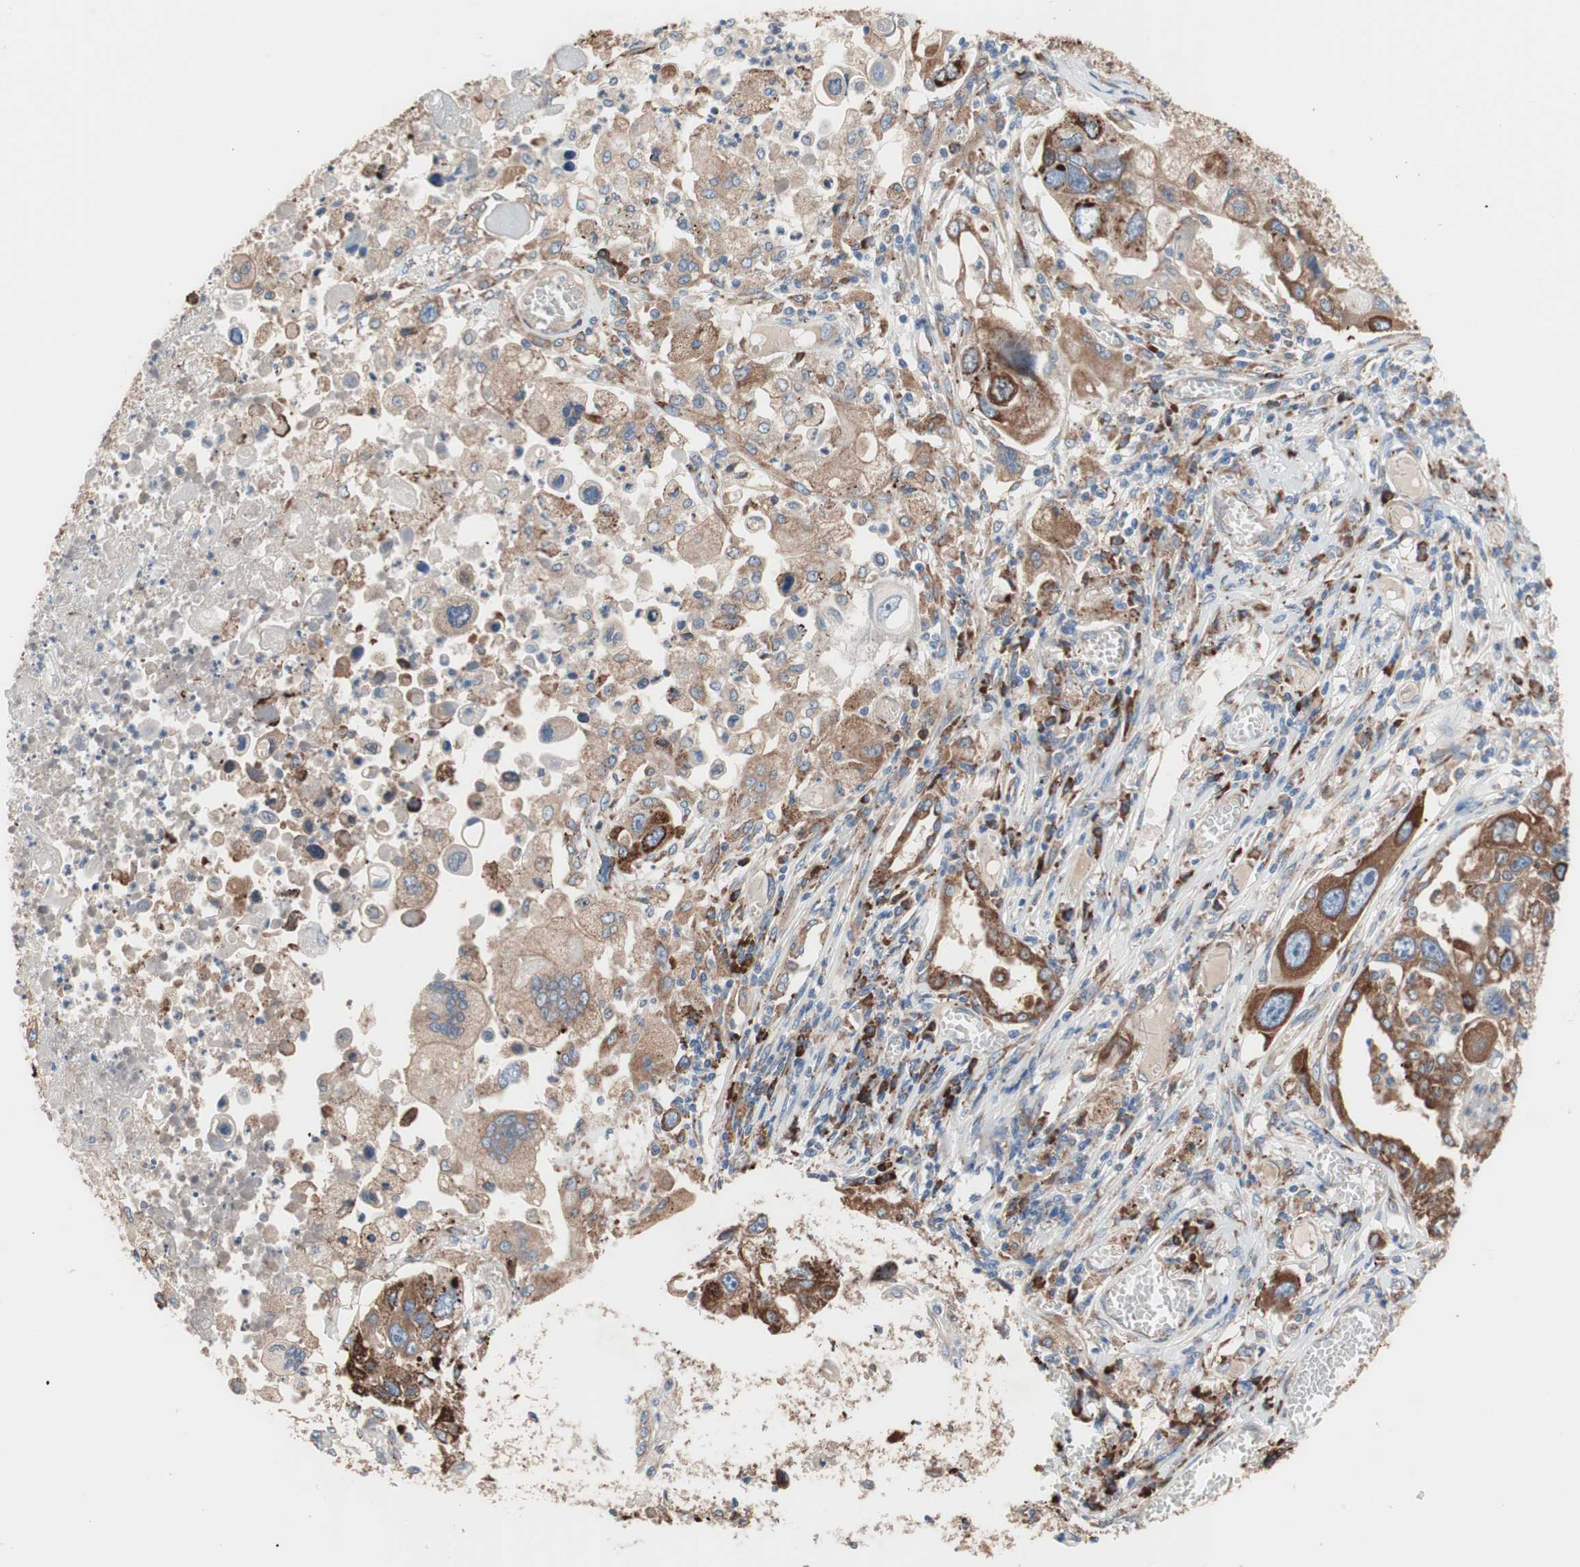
{"staining": {"intensity": "moderate", "quantity": ">75%", "location": "cytoplasmic/membranous"}, "tissue": "lung cancer", "cell_type": "Tumor cells", "image_type": "cancer", "snomed": [{"axis": "morphology", "description": "Squamous cell carcinoma, NOS"}, {"axis": "topography", "description": "Lung"}], "caption": "This is a micrograph of IHC staining of squamous cell carcinoma (lung), which shows moderate expression in the cytoplasmic/membranous of tumor cells.", "gene": "SLC27A4", "patient": {"sex": "male", "age": 71}}